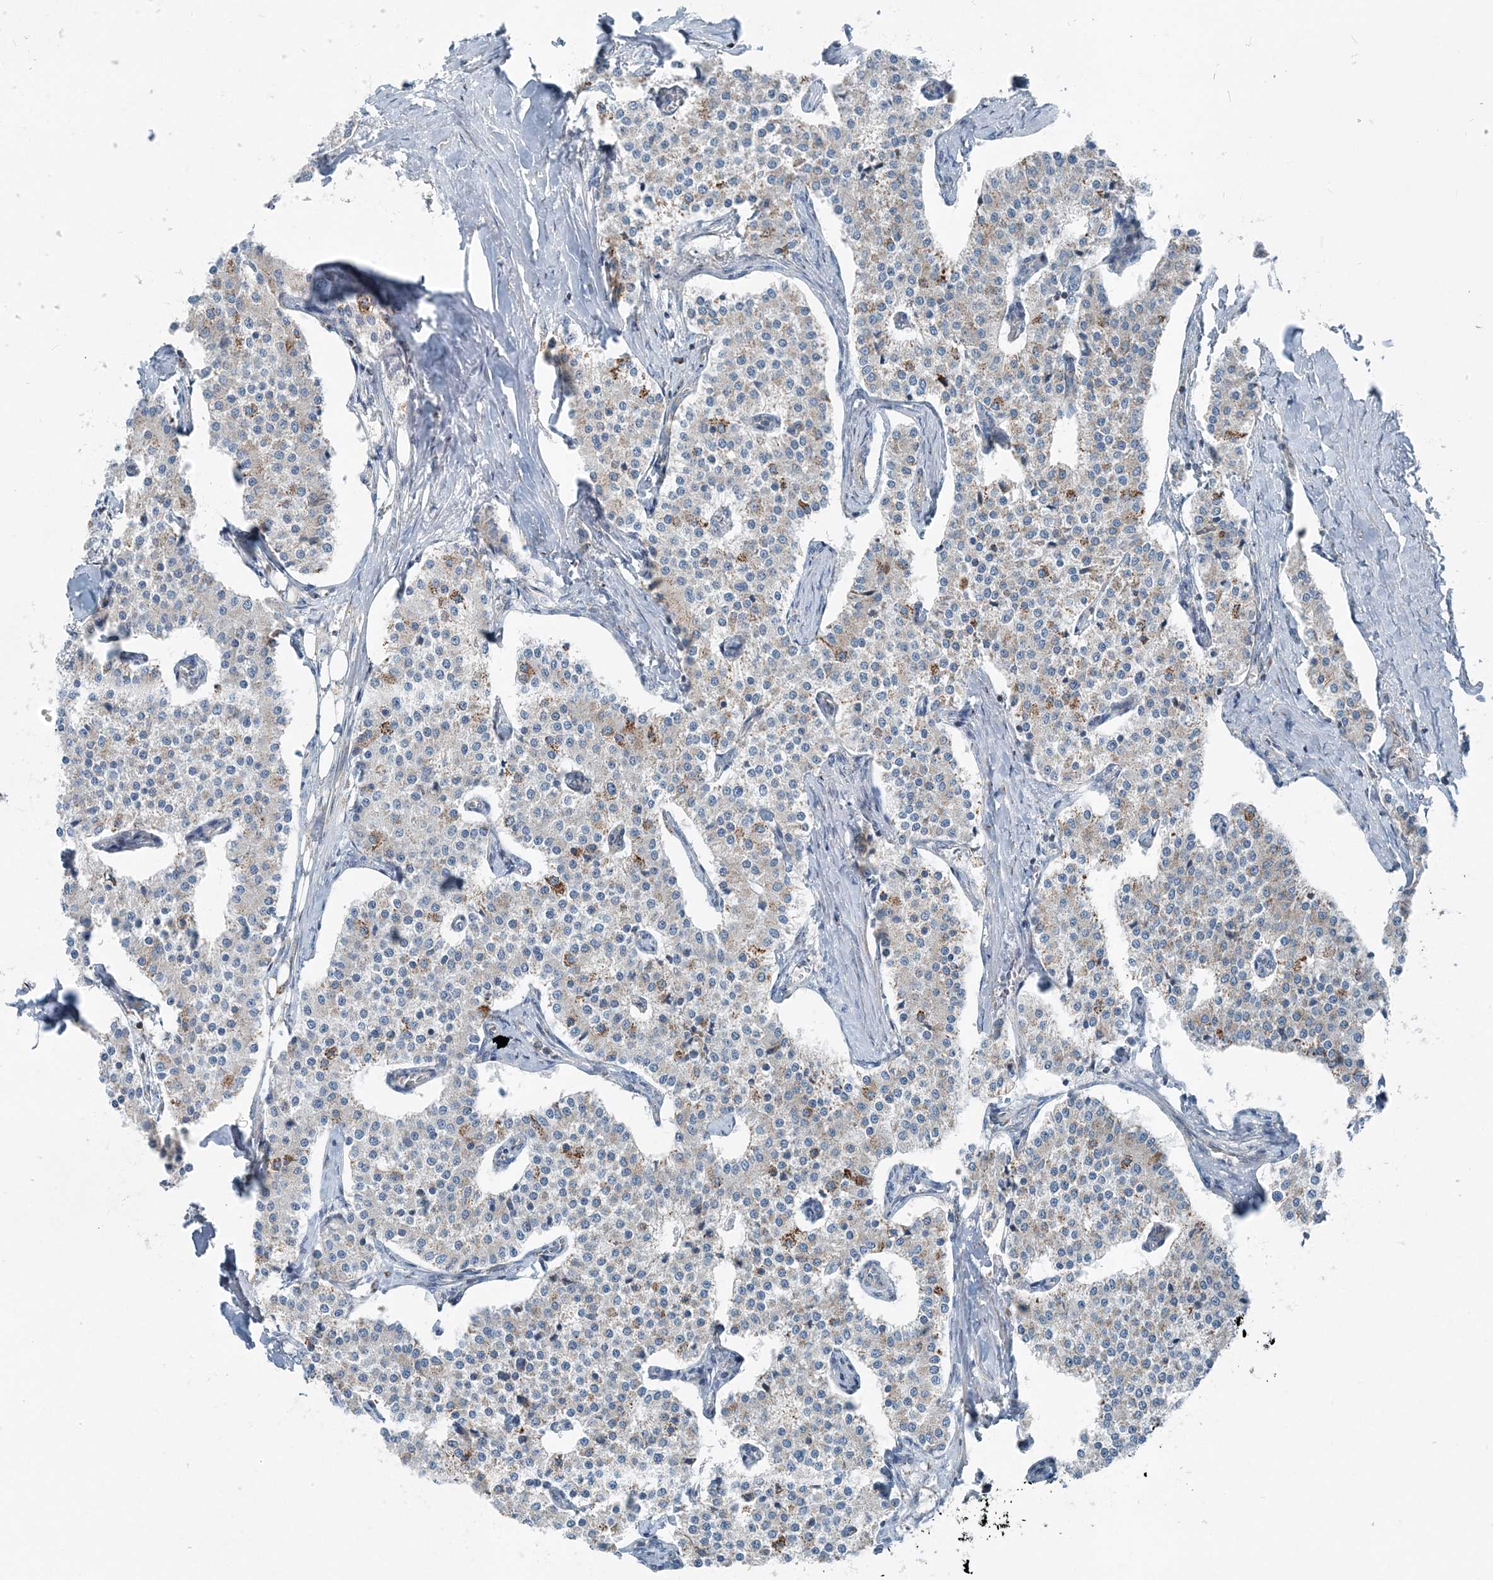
{"staining": {"intensity": "weak", "quantity": "25%-75%", "location": "cytoplasmic/membranous"}, "tissue": "carcinoid", "cell_type": "Tumor cells", "image_type": "cancer", "snomed": [{"axis": "morphology", "description": "Carcinoid, malignant, NOS"}, {"axis": "topography", "description": "Colon"}], "caption": "A high-resolution histopathology image shows IHC staining of carcinoid (malignant), which reveals weak cytoplasmic/membranous staining in about 25%-75% of tumor cells. (DAB IHC, brown staining for protein, blue staining for nuclei).", "gene": "INTU", "patient": {"sex": "female", "age": 52}}